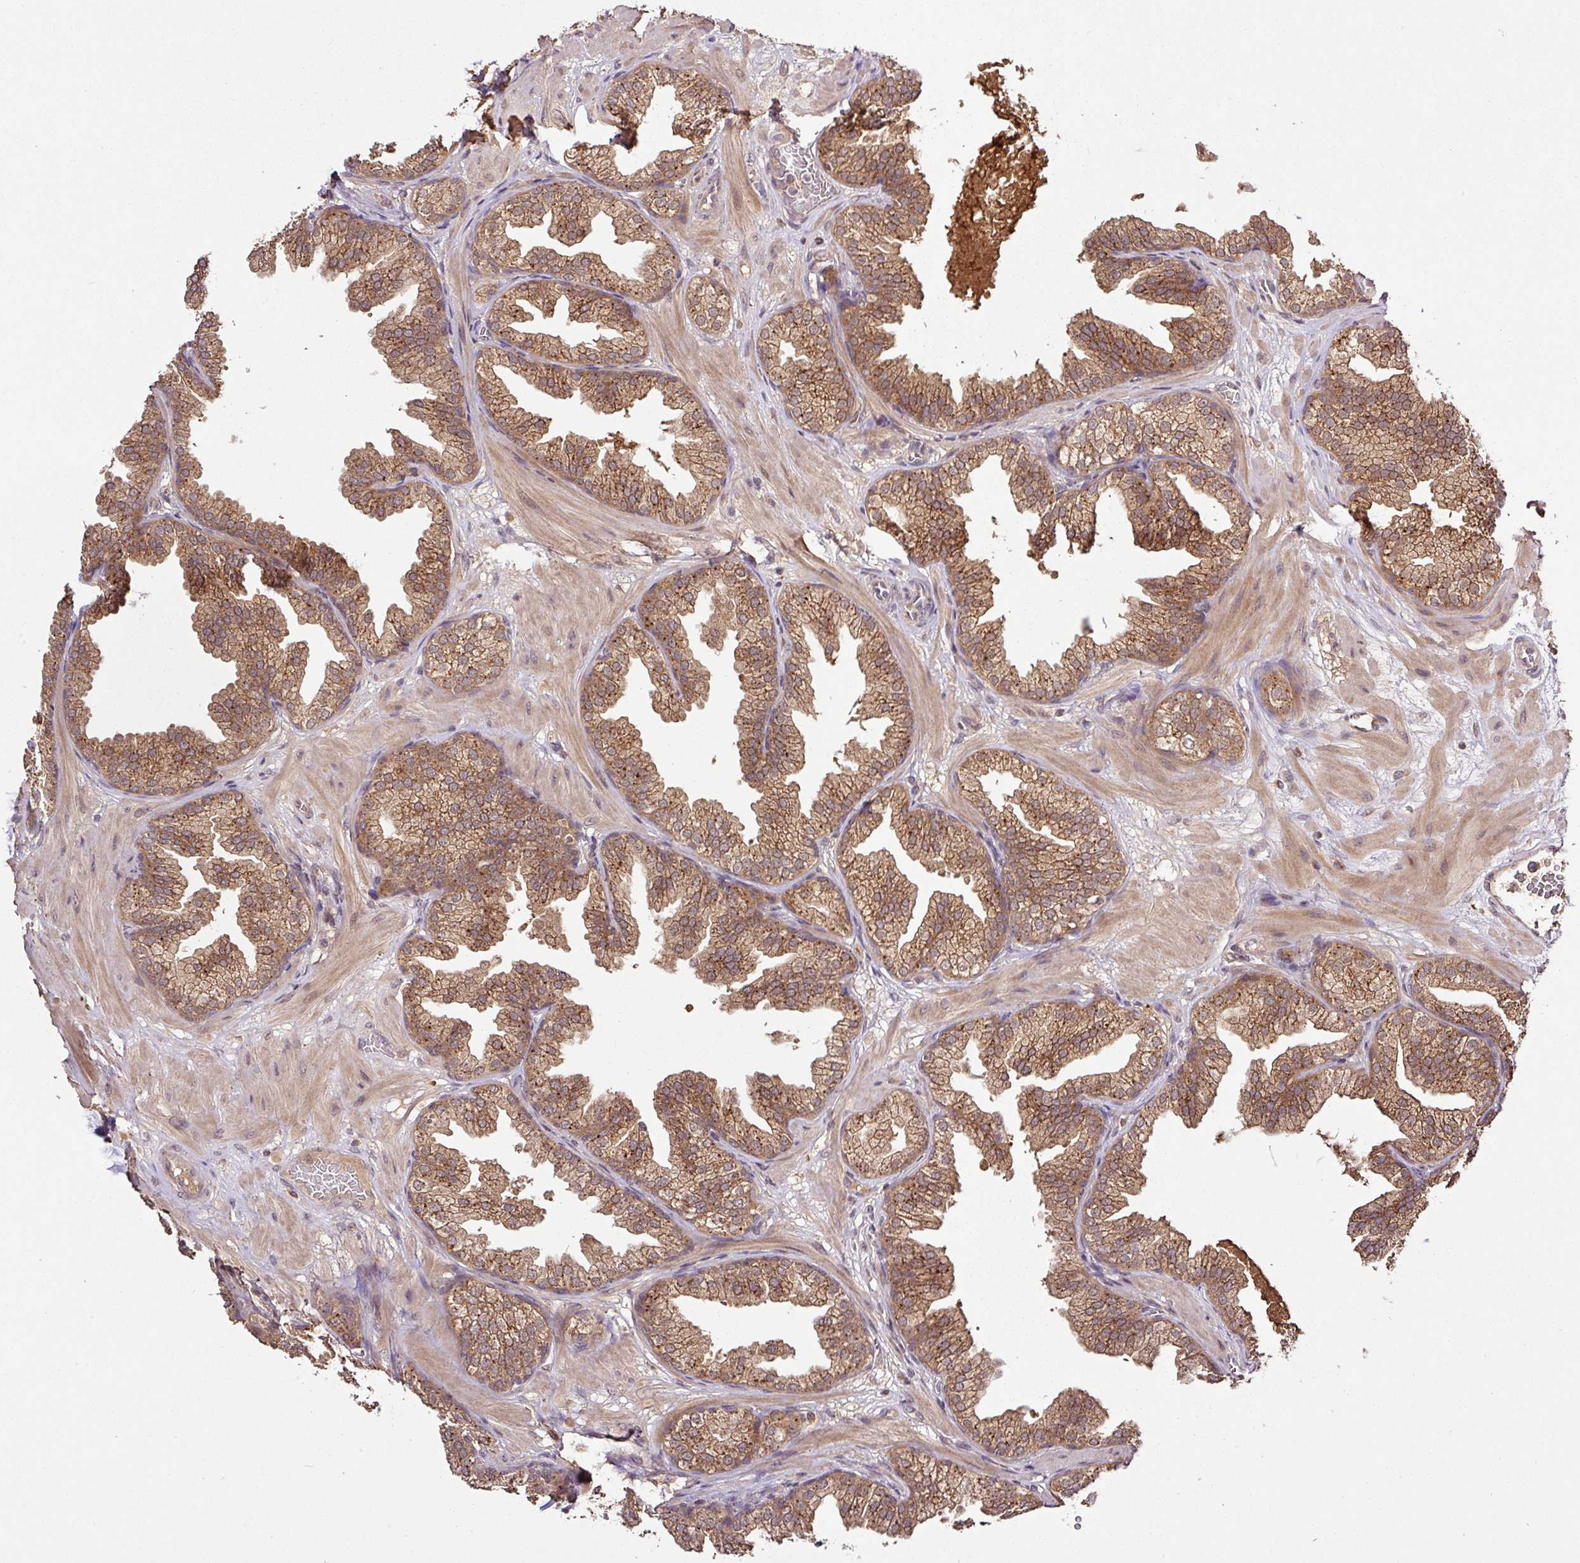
{"staining": {"intensity": "moderate", "quantity": ">75%", "location": "cytoplasmic/membranous"}, "tissue": "prostate", "cell_type": "Glandular cells", "image_type": "normal", "snomed": [{"axis": "morphology", "description": "Normal tissue, NOS"}, {"axis": "topography", "description": "Prostate"}], "caption": "This micrograph demonstrates immunohistochemistry (IHC) staining of normal human prostate, with medium moderate cytoplasmic/membranous positivity in about >75% of glandular cells.", "gene": "FAIM", "patient": {"sex": "male", "age": 37}}